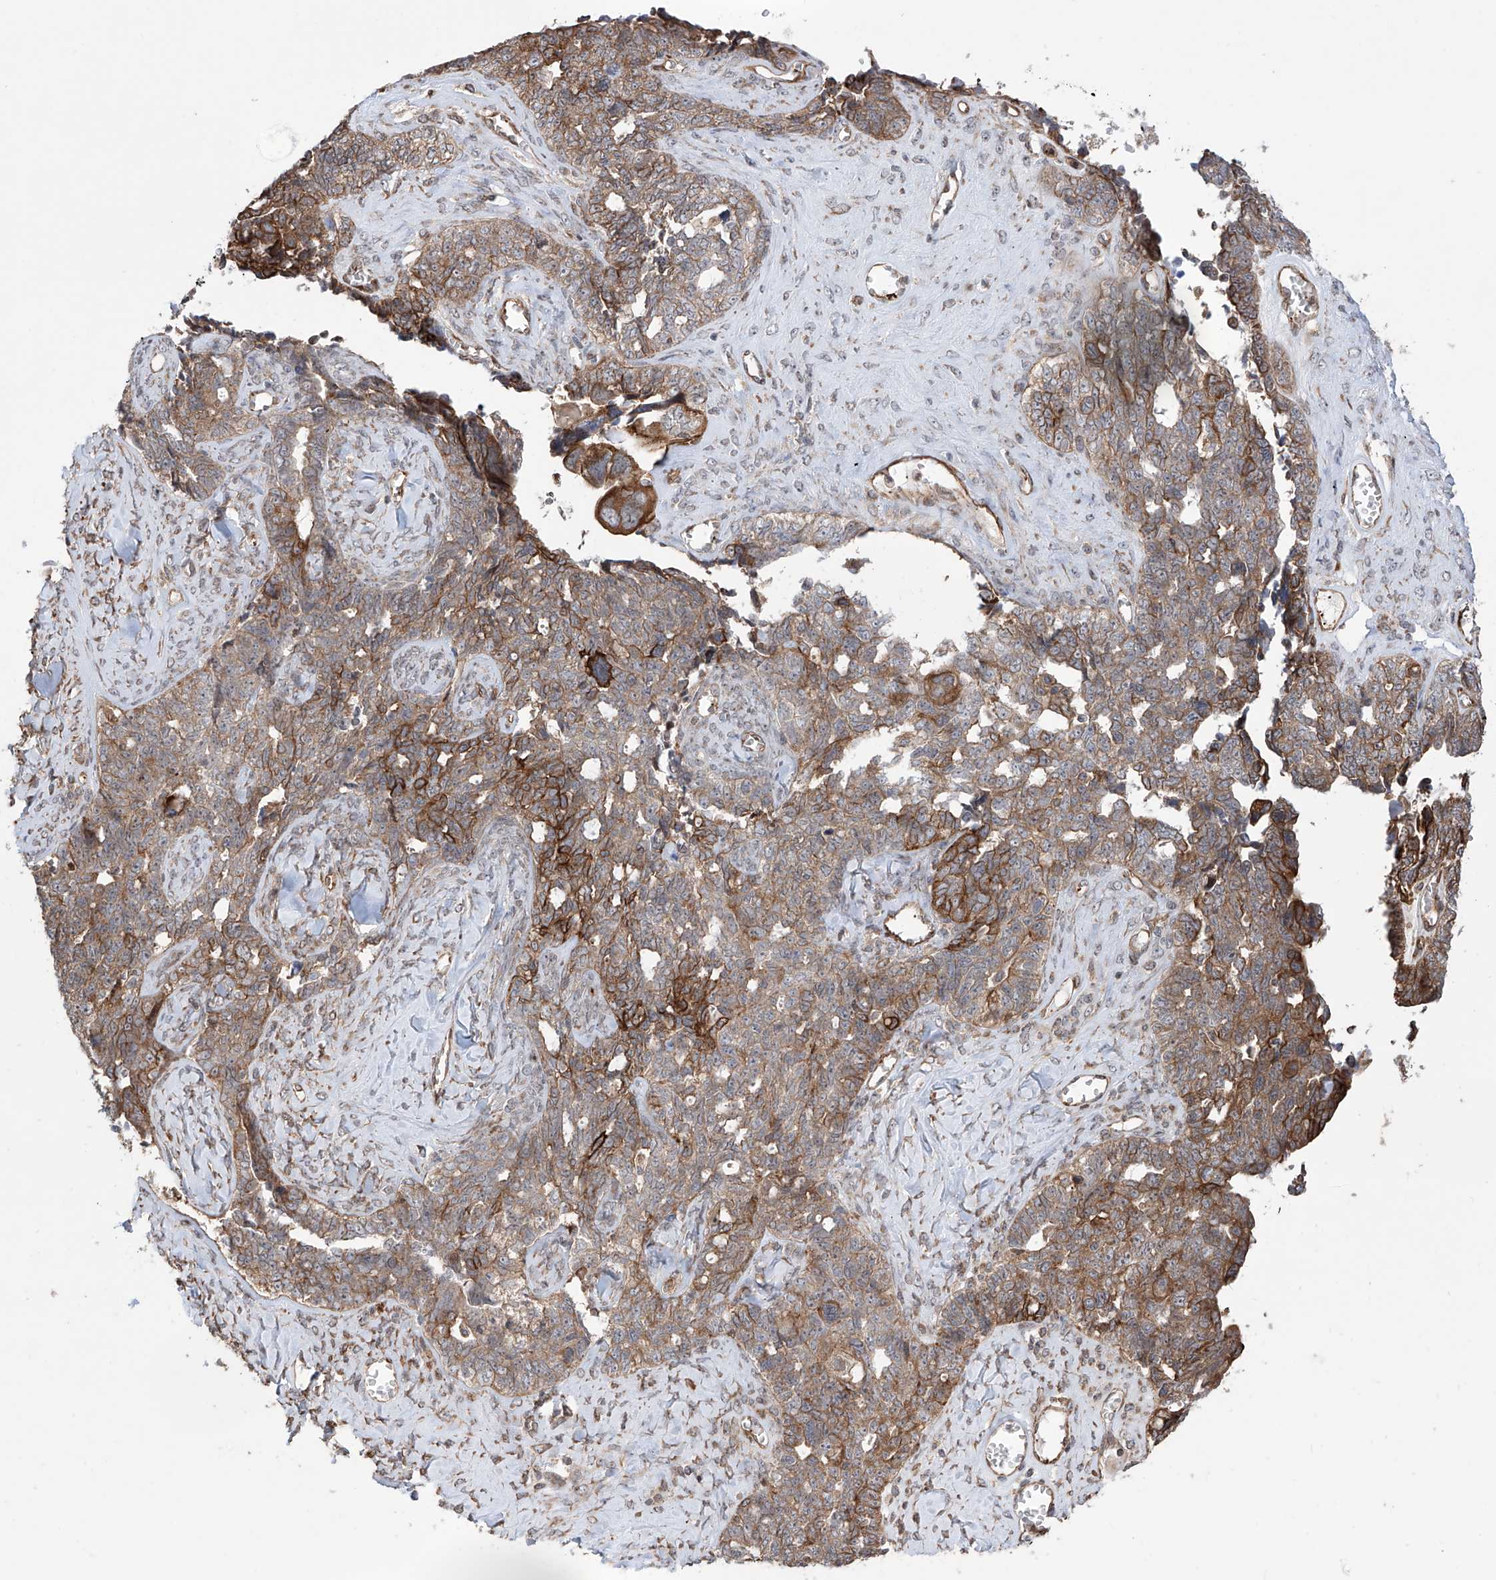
{"staining": {"intensity": "strong", "quantity": ">75%", "location": "cytoplasmic/membranous"}, "tissue": "ovarian cancer", "cell_type": "Tumor cells", "image_type": "cancer", "snomed": [{"axis": "morphology", "description": "Cystadenocarcinoma, serous, NOS"}, {"axis": "topography", "description": "Ovary"}], "caption": "Human serous cystadenocarcinoma (ovarian) stained with a protein marker demonstrates strong staining in tumor cells.", "gene": "APAF1", "patient": {"sex": "female", "age": 79}}